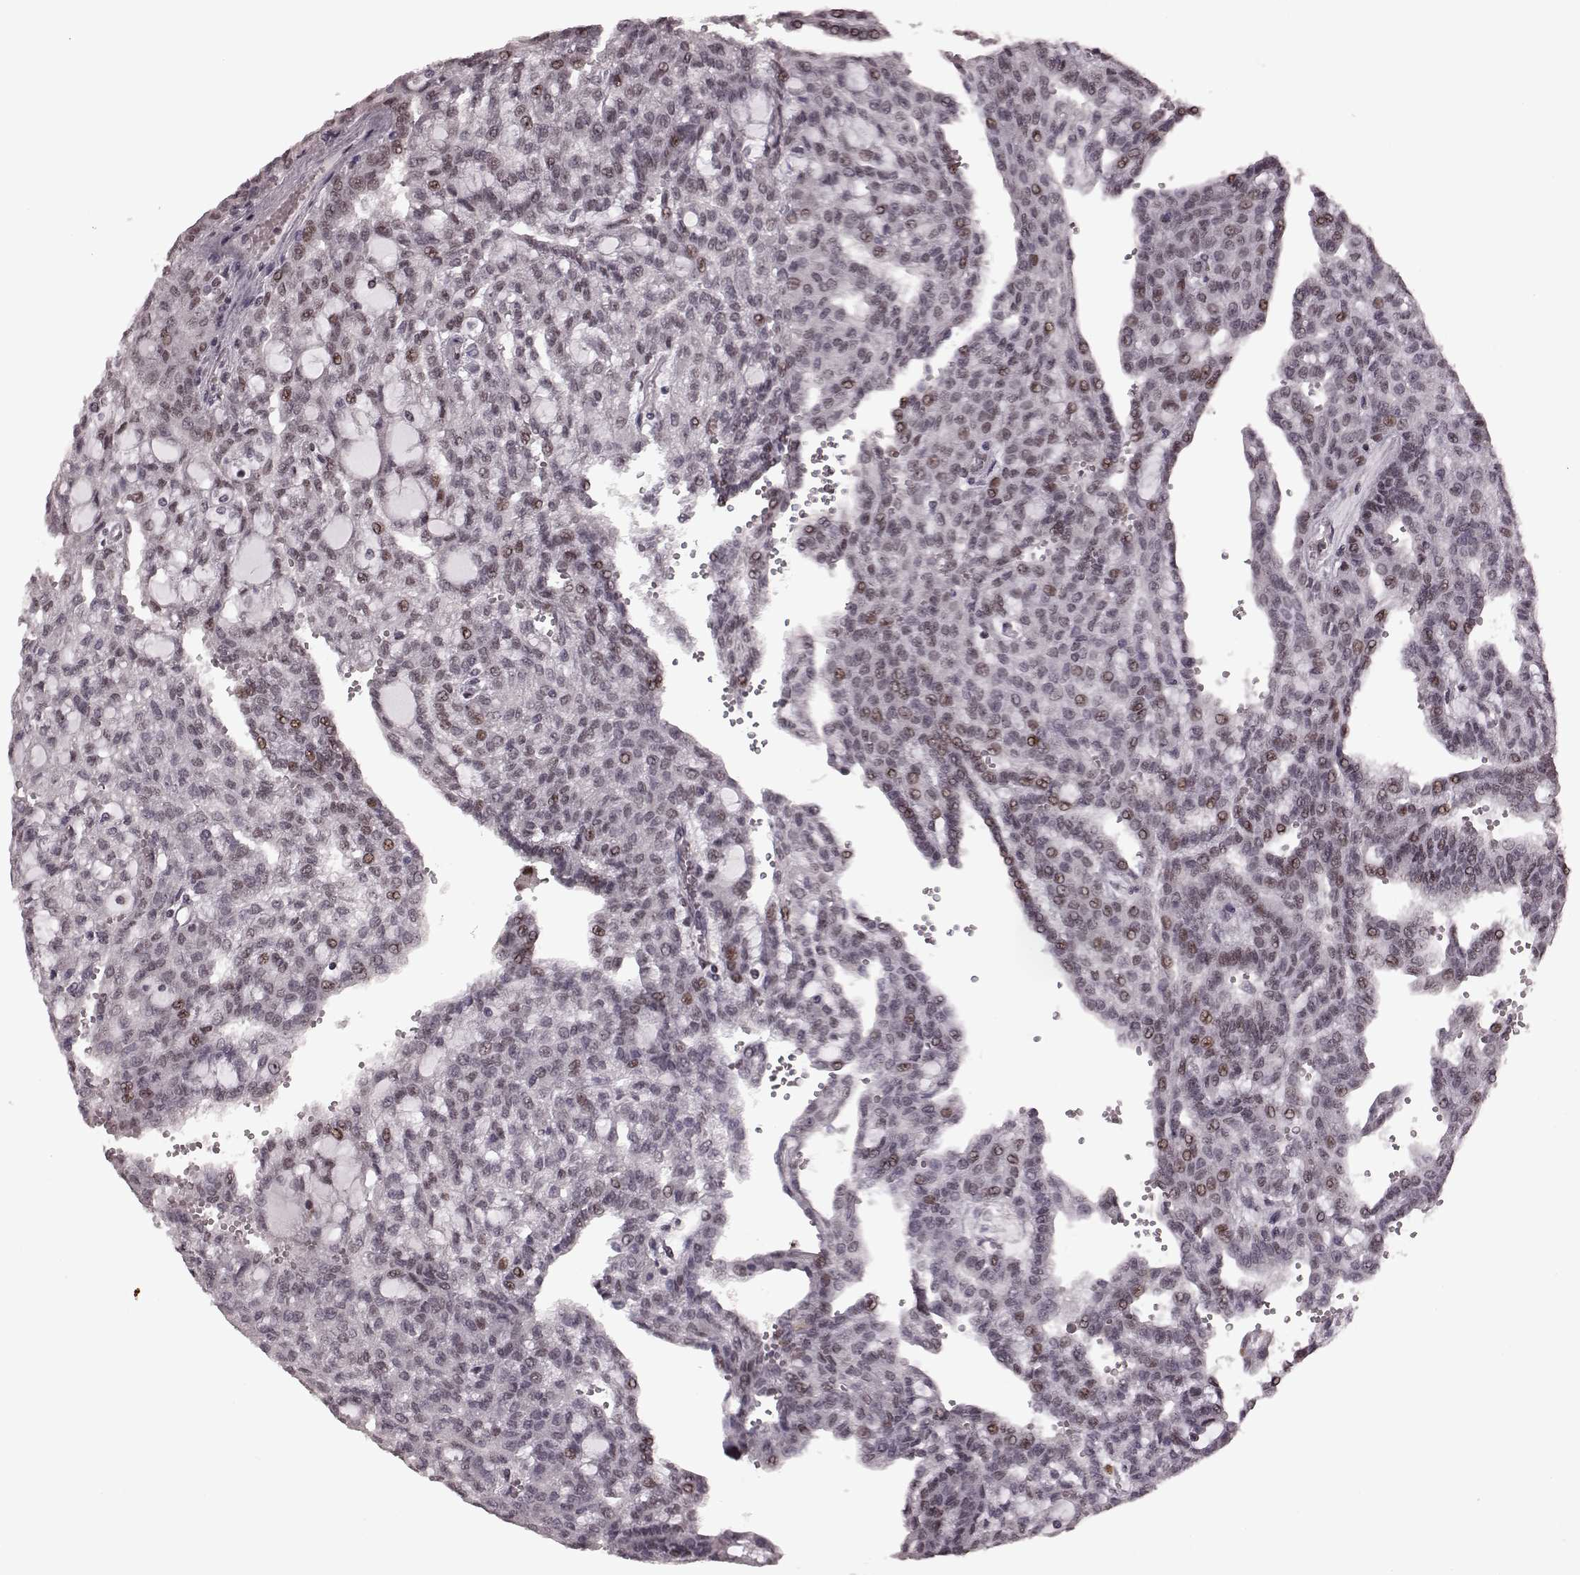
{"staining": {"intensity": "weak", "quantity": "<25%", "location": "nuclear"}, "tissue": "renal cancer", "cell_type": "Tumor cells", "image_type": "cancer", "snomed": [{"axis": "morphology", "description": "Adenocarcinoma, NOS"}, {"axis": "topography", "description": "Kidney"}], "caption": "Tumor cells show no significant protein staining in renal cancer (adenocarcinoma). (Immunohistochemistry (ihc), brightfield microscopy, high magnification).", "gene": "NR2C1", "patient": {"sex": "male", "age": 63}}